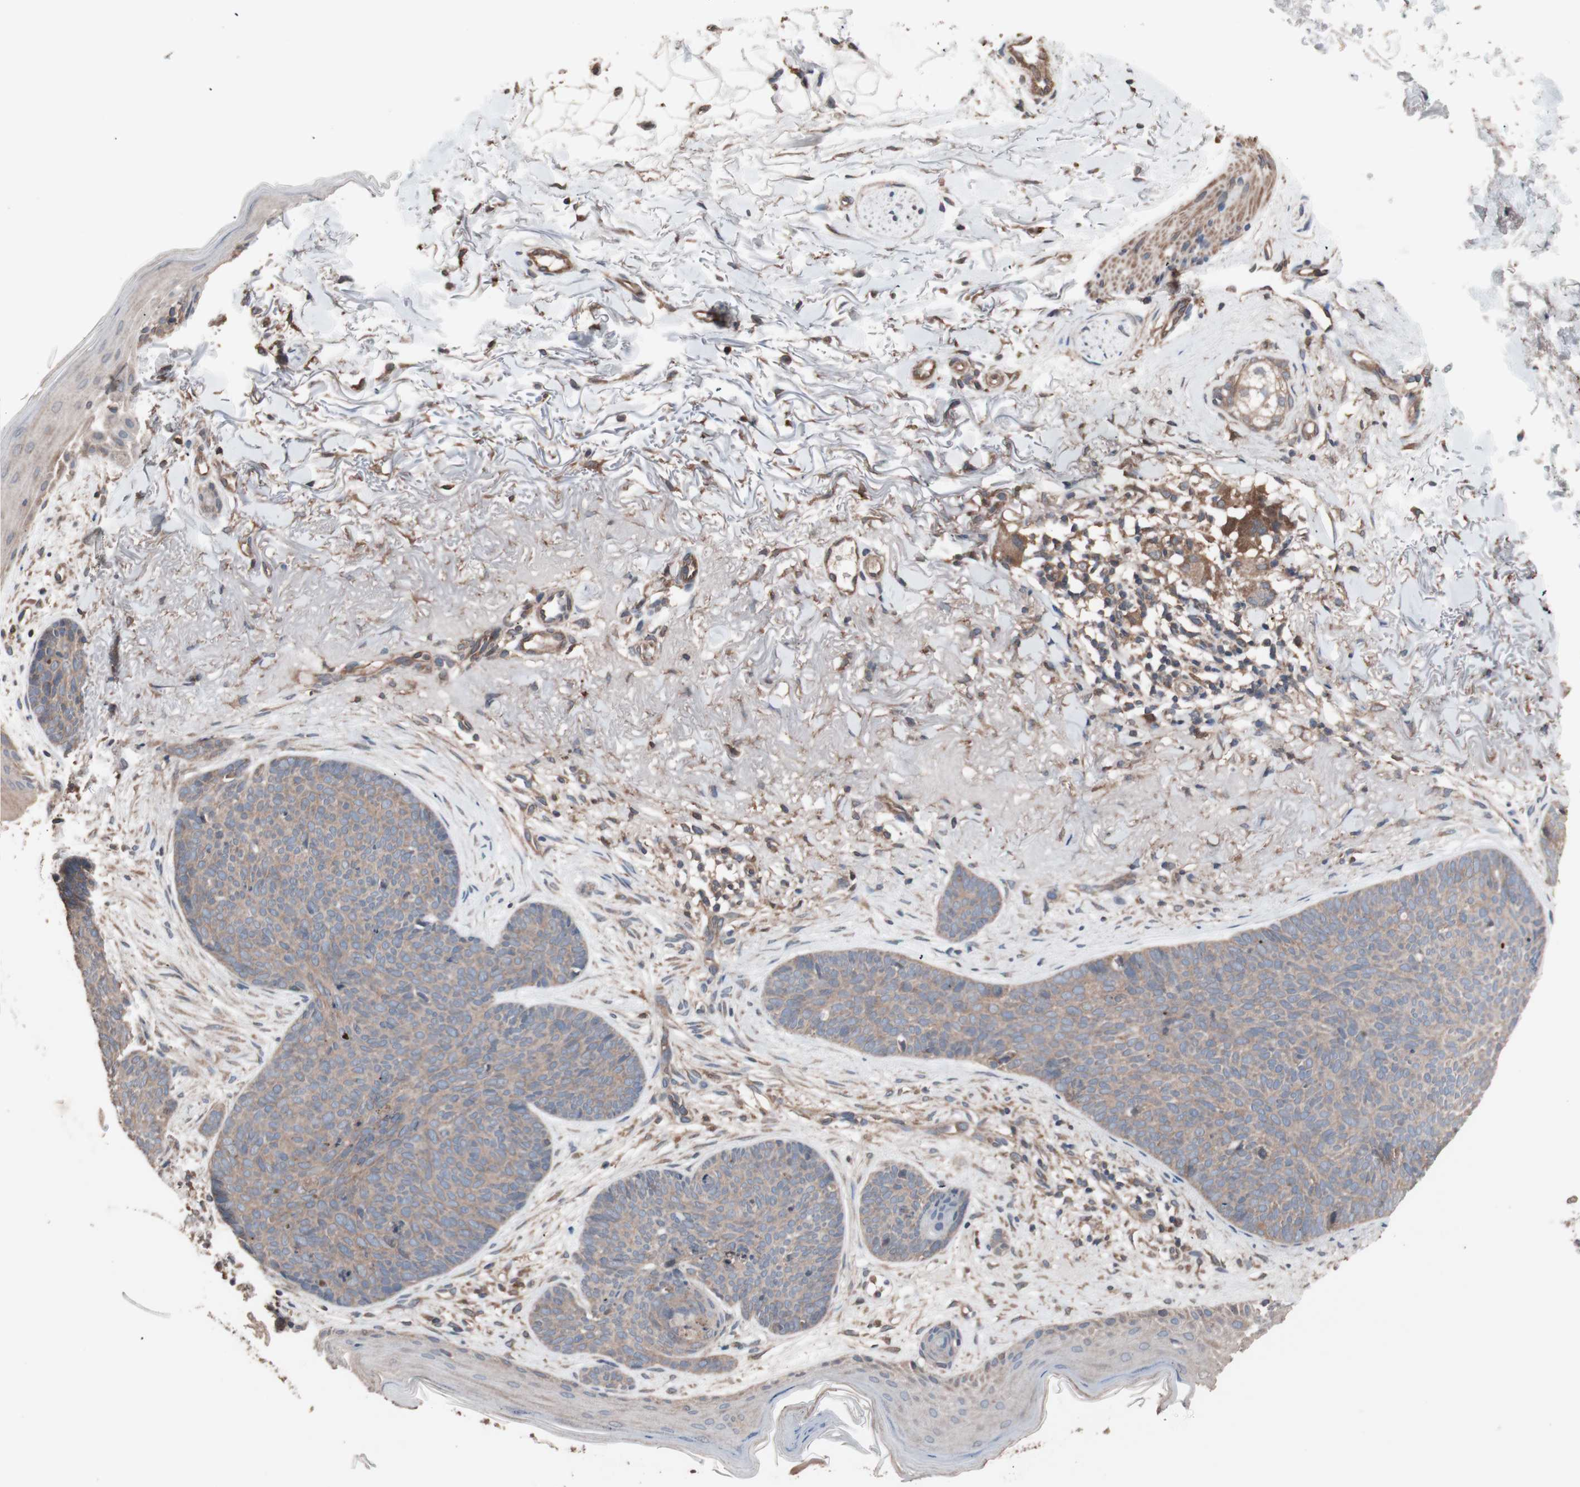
{"staining": {"intensity": "weak", "quantity": ">75%", "location": "cytoplasmic/membranous"}, "tissue": "skin cancer", "cell_type": "Tumor cells", "image_type": "cancer", "snomed": [{"axis": "morphology", "description": "Normal tissue, NOS"}, {"axis": "morphology", "description": "Basal cell carcinoma"}, {"axis": "topography", "description": "Skin"}], "caption": "Tumor cells reveal low levels of weak cytoplasmic/membranous staining in about >75% of cells in skin basal cell carcinoma.", "gene": "ATG7", "patient": {"sex": "female", "age": 70}}